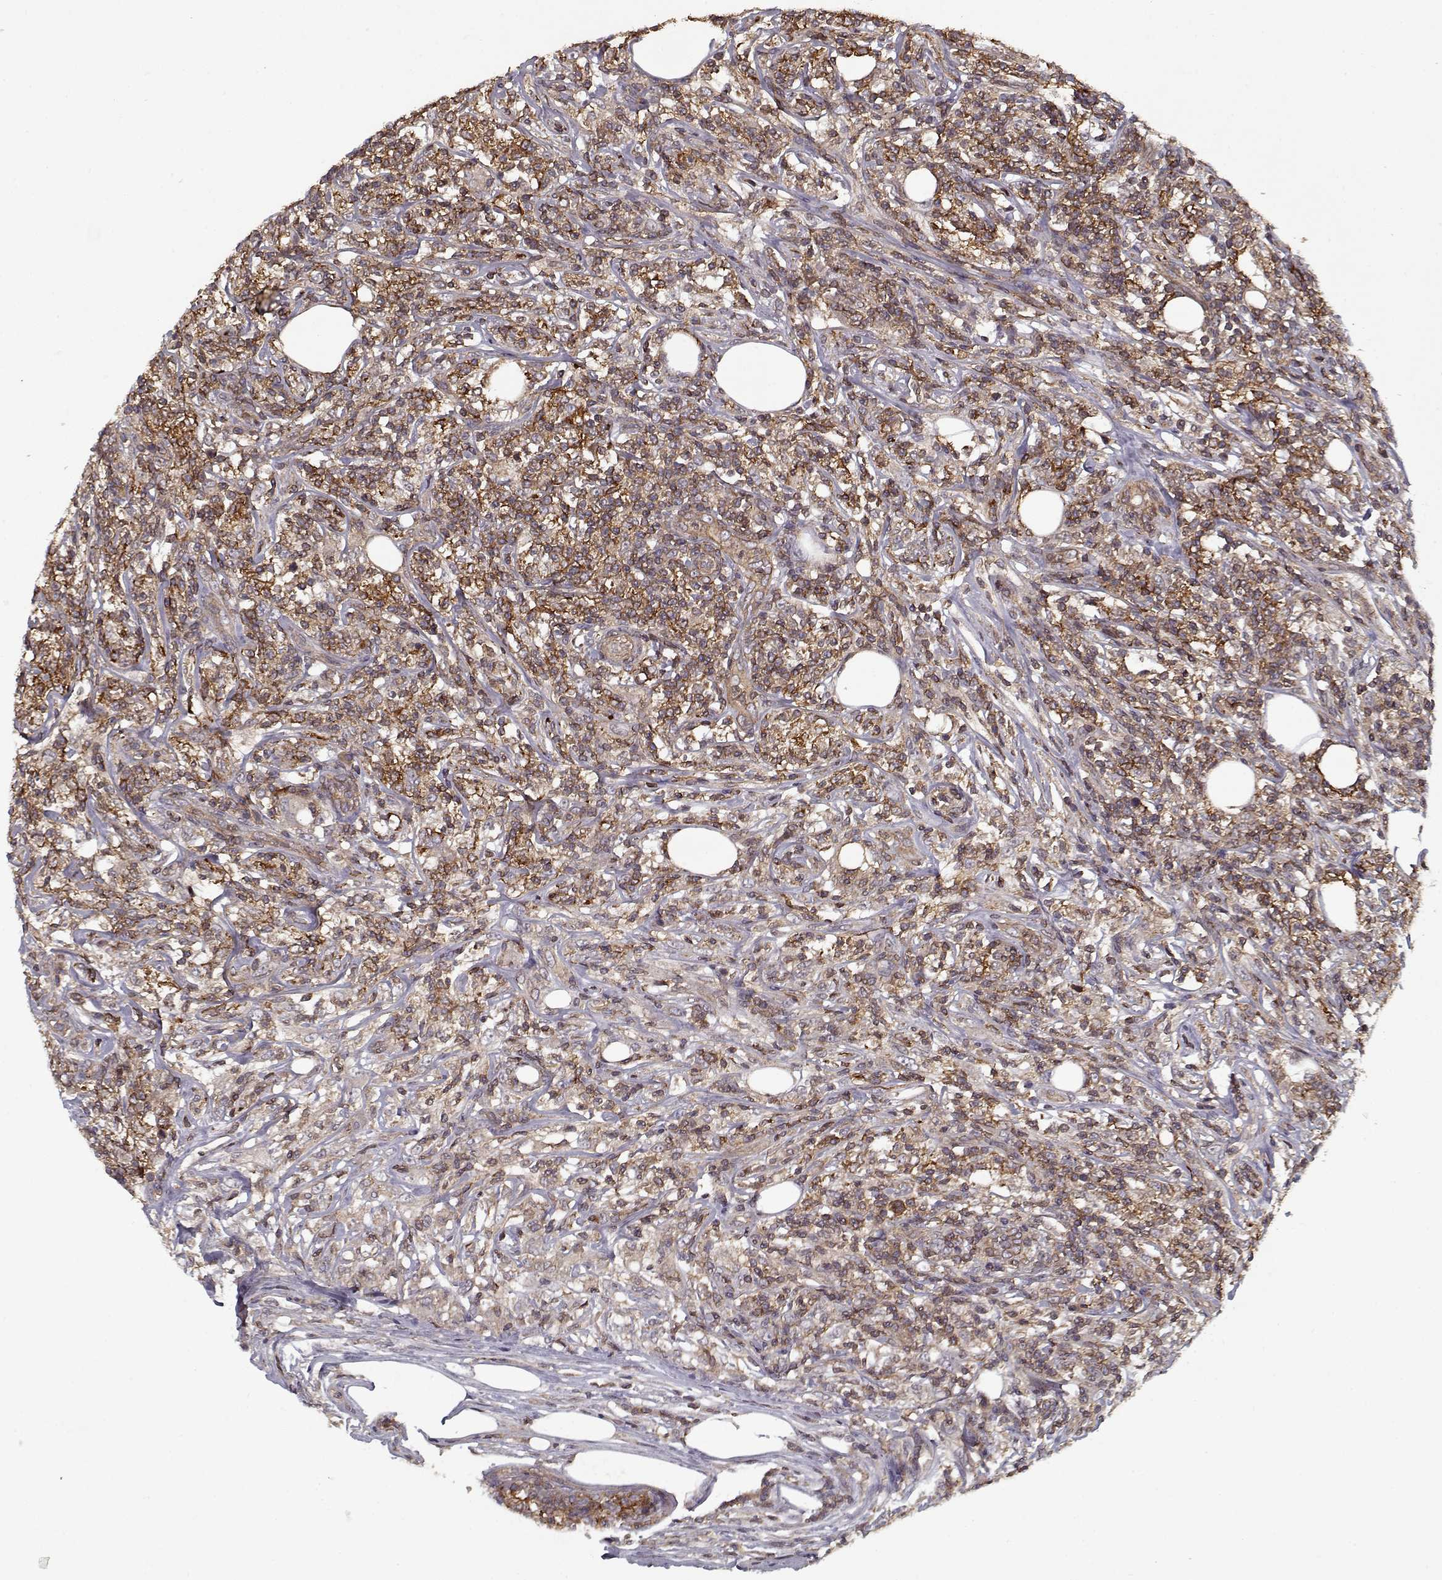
{"staining": {"intensity": "strong", "quantity": ">75%", "location": "cytoplasmic/membranous"}, "tissue": "lymphoma", "cell_type": "Tumor cells", "image_type": "cancer", "snomed": [{"axis": "morphology", "description": "Malignant lymphoma, non-Hodgkin's type, High grade"}, {"axis": "topography", "description": "Lymph node"}], "caption": "Lymphoma was stained to show a protein in brown. There is high levels of strong cytoplasmic/membranous staining in approximately >75% of tumor cells. The staining was performed using DAB to visualize the protein expression in brown, while the nuclei were stained in blue with hematoxylin (Magnification: 20x).", "gene": "PPP1R12A", "patient": {"sex": "female", "age": 84}}